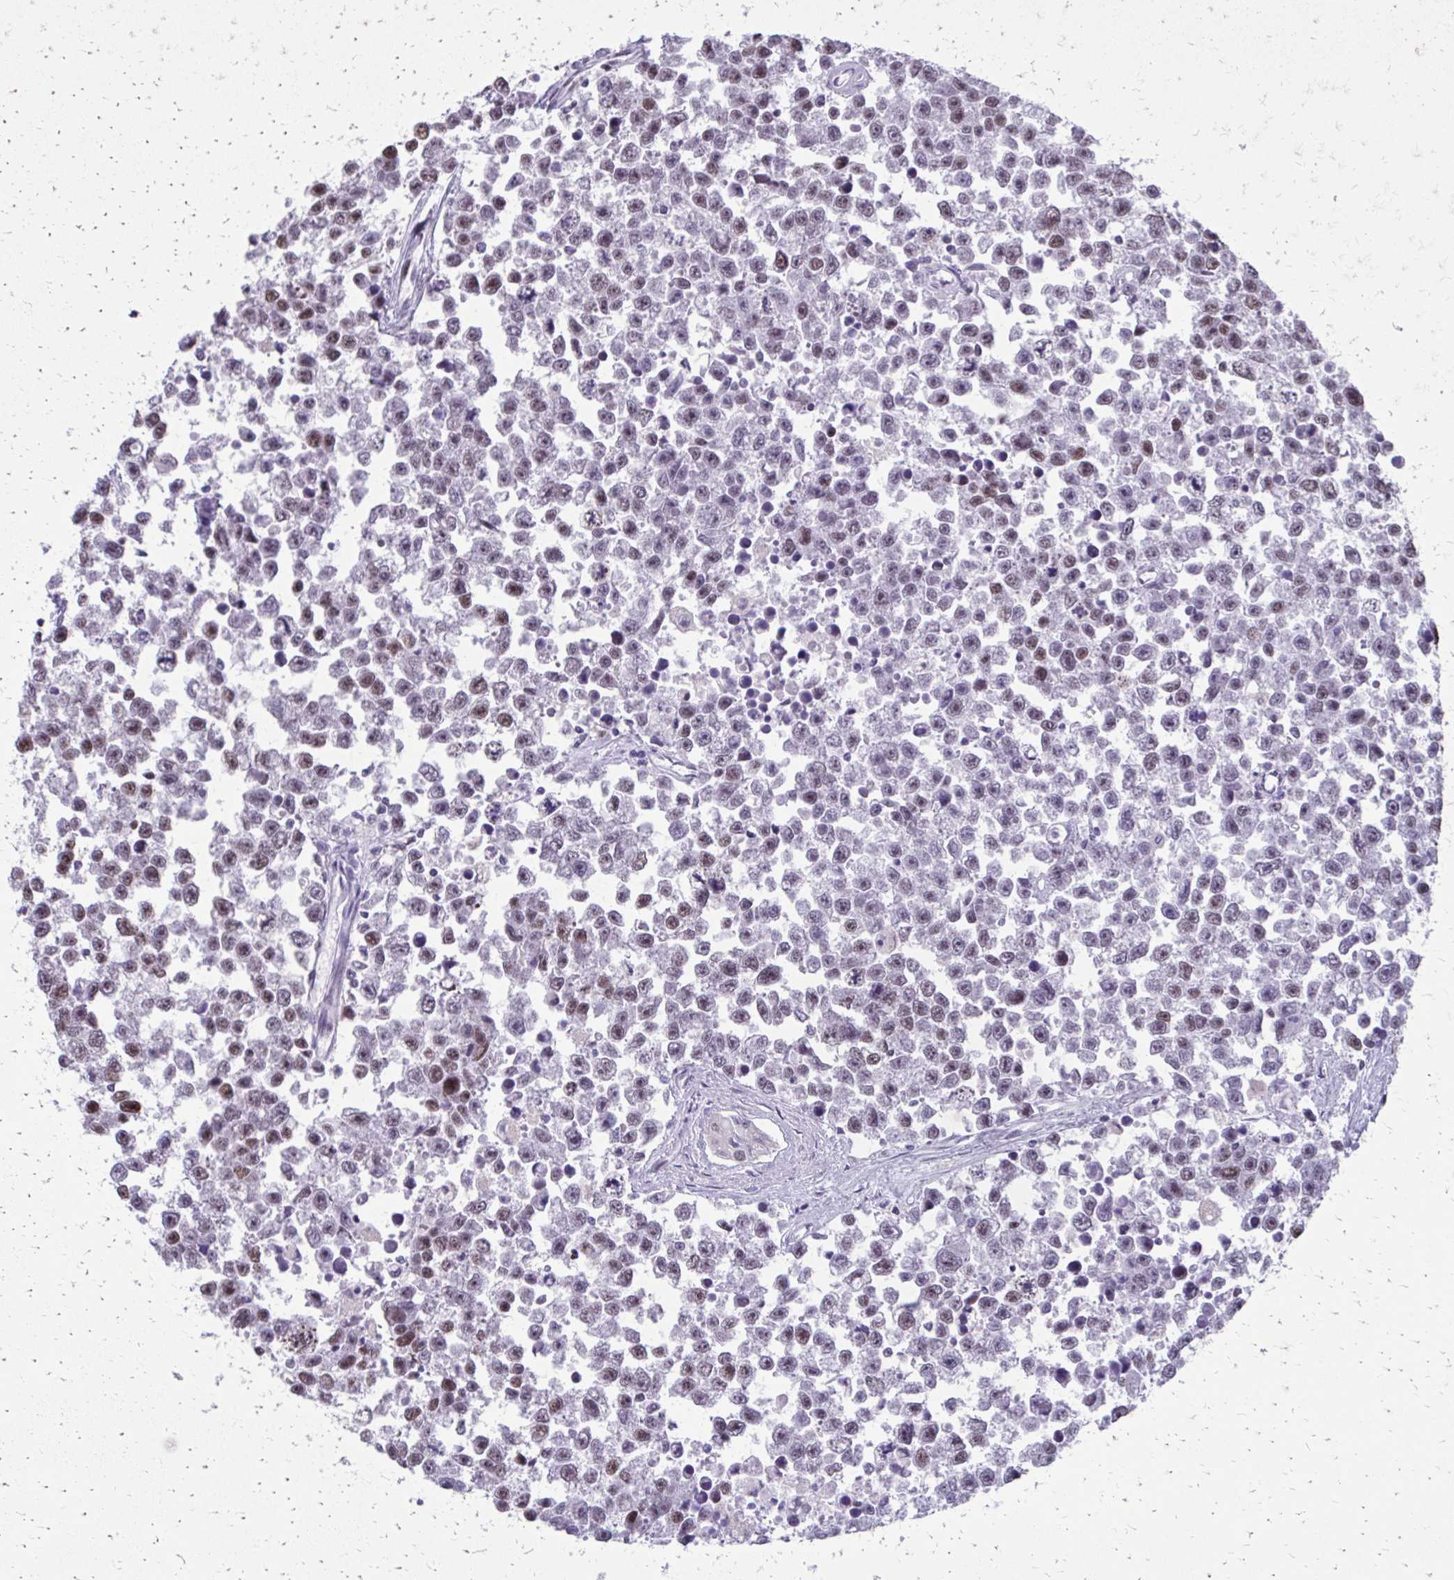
{"staining": {"intensity": "moderate", "quantity": "25%-75%", "location": "nuclear"}, "tissue": "testis cancer", "cell_type": "Tumor cells", "image_type": "cancer", "snomed": [{"axis": "morphology", "description": "Seminoma, NOS"}, {"axis": "topography", "description": "Testis"}], "caption": "Immunohistochemical staining of human seminoma (testis) shows medium levels of moderate nuclear protein staining in about 25%-75% of tumor cells.", "gene": "SS18", "patient": {"sex": "male", "age": 26}}